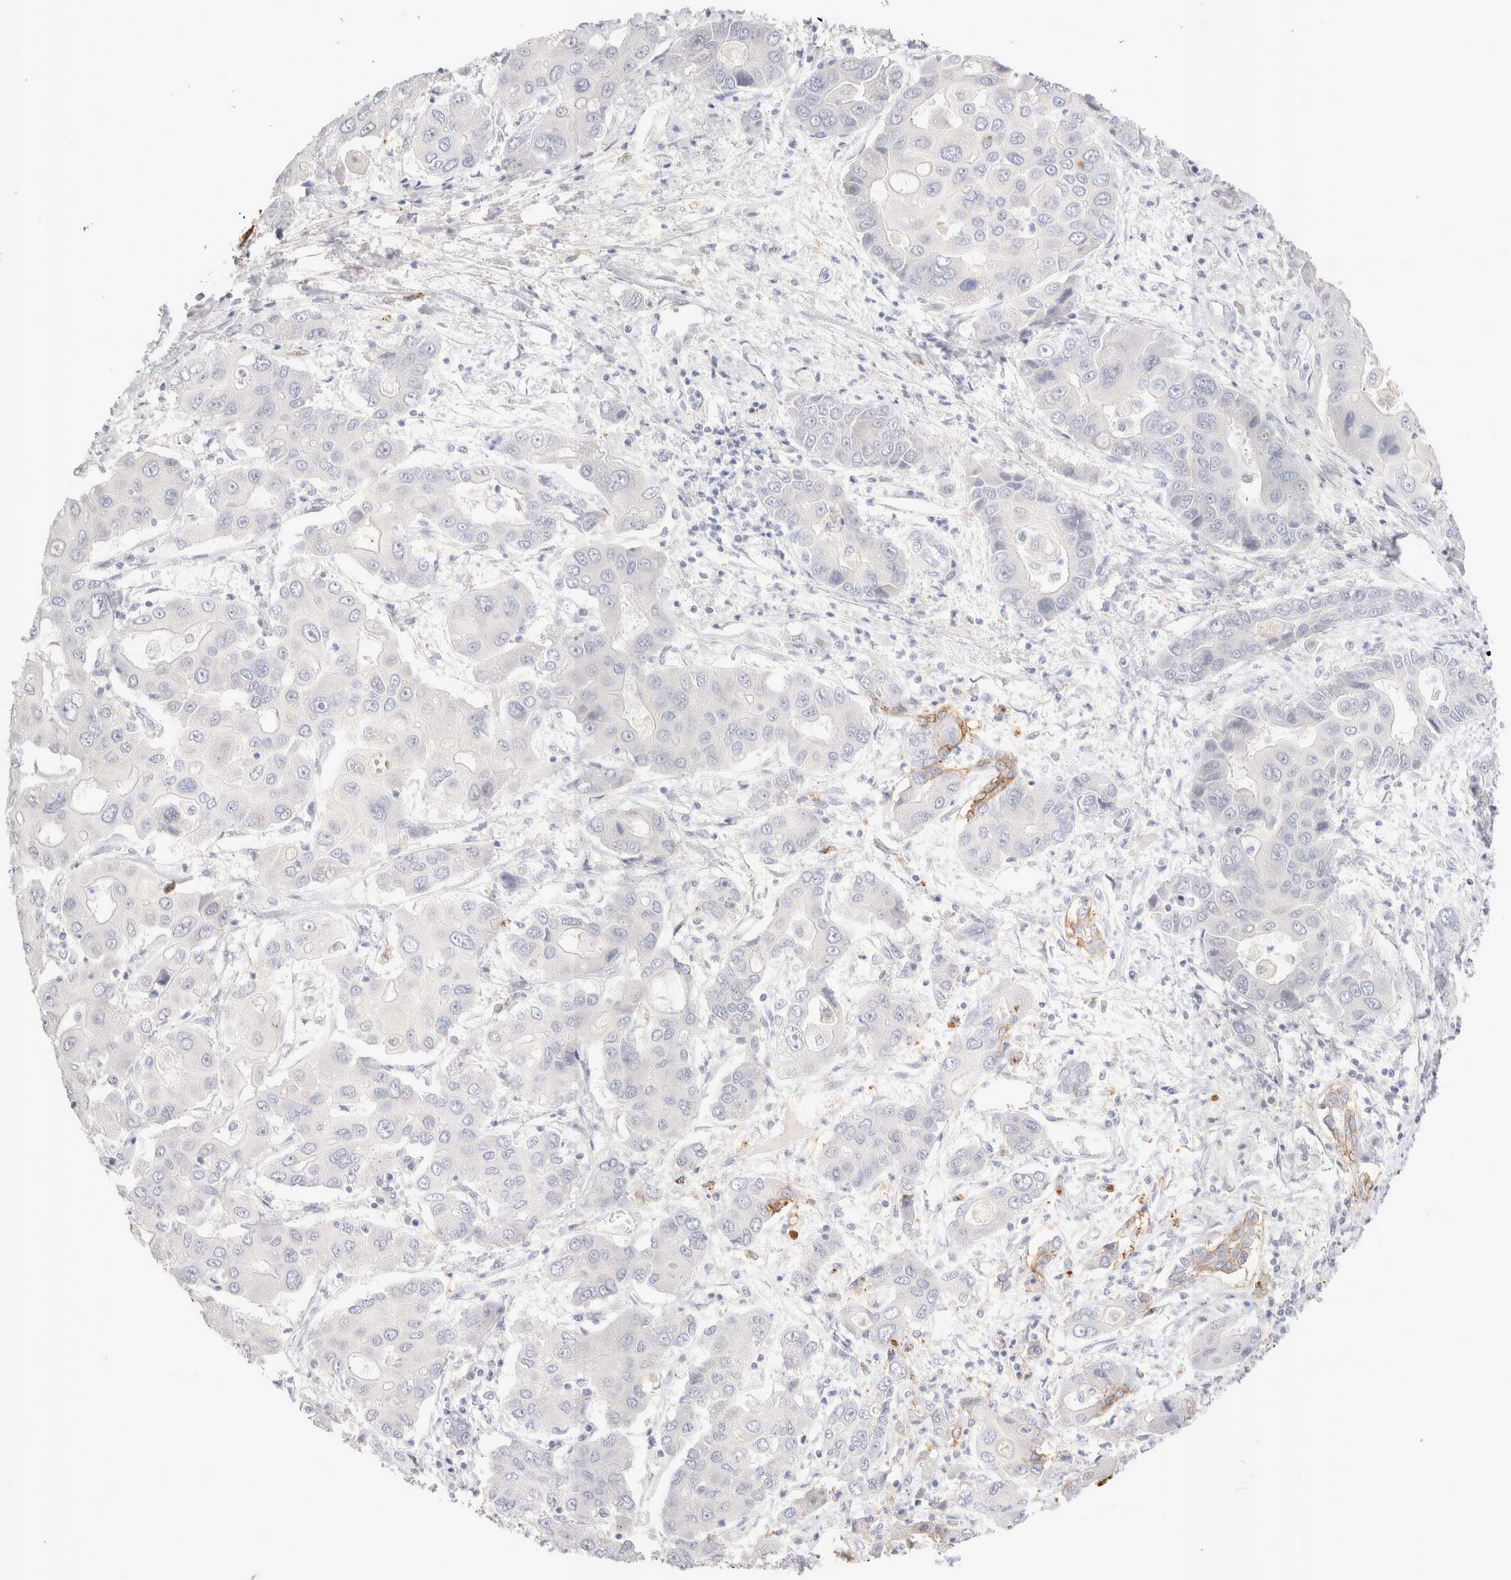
{"staining": {"intensity": "negative", "quantity": "none", "location": "none"}, "tissue": "liver cancer", "cell_type": "Tumor cells", "image_type": "cancer", "snomed": [{"axis": "morphology", "description": "Cholangiocarcinoma"}, {"axis": "topography", "description": "Liver"}], "caption": "DAB (3,3'-diaminobenzidine) immunohistochemical staining of liver cancer displays no significant expression in tumor cells.", "gene": "EPCAM", "patient": {"sex": "male", "age": 67}}